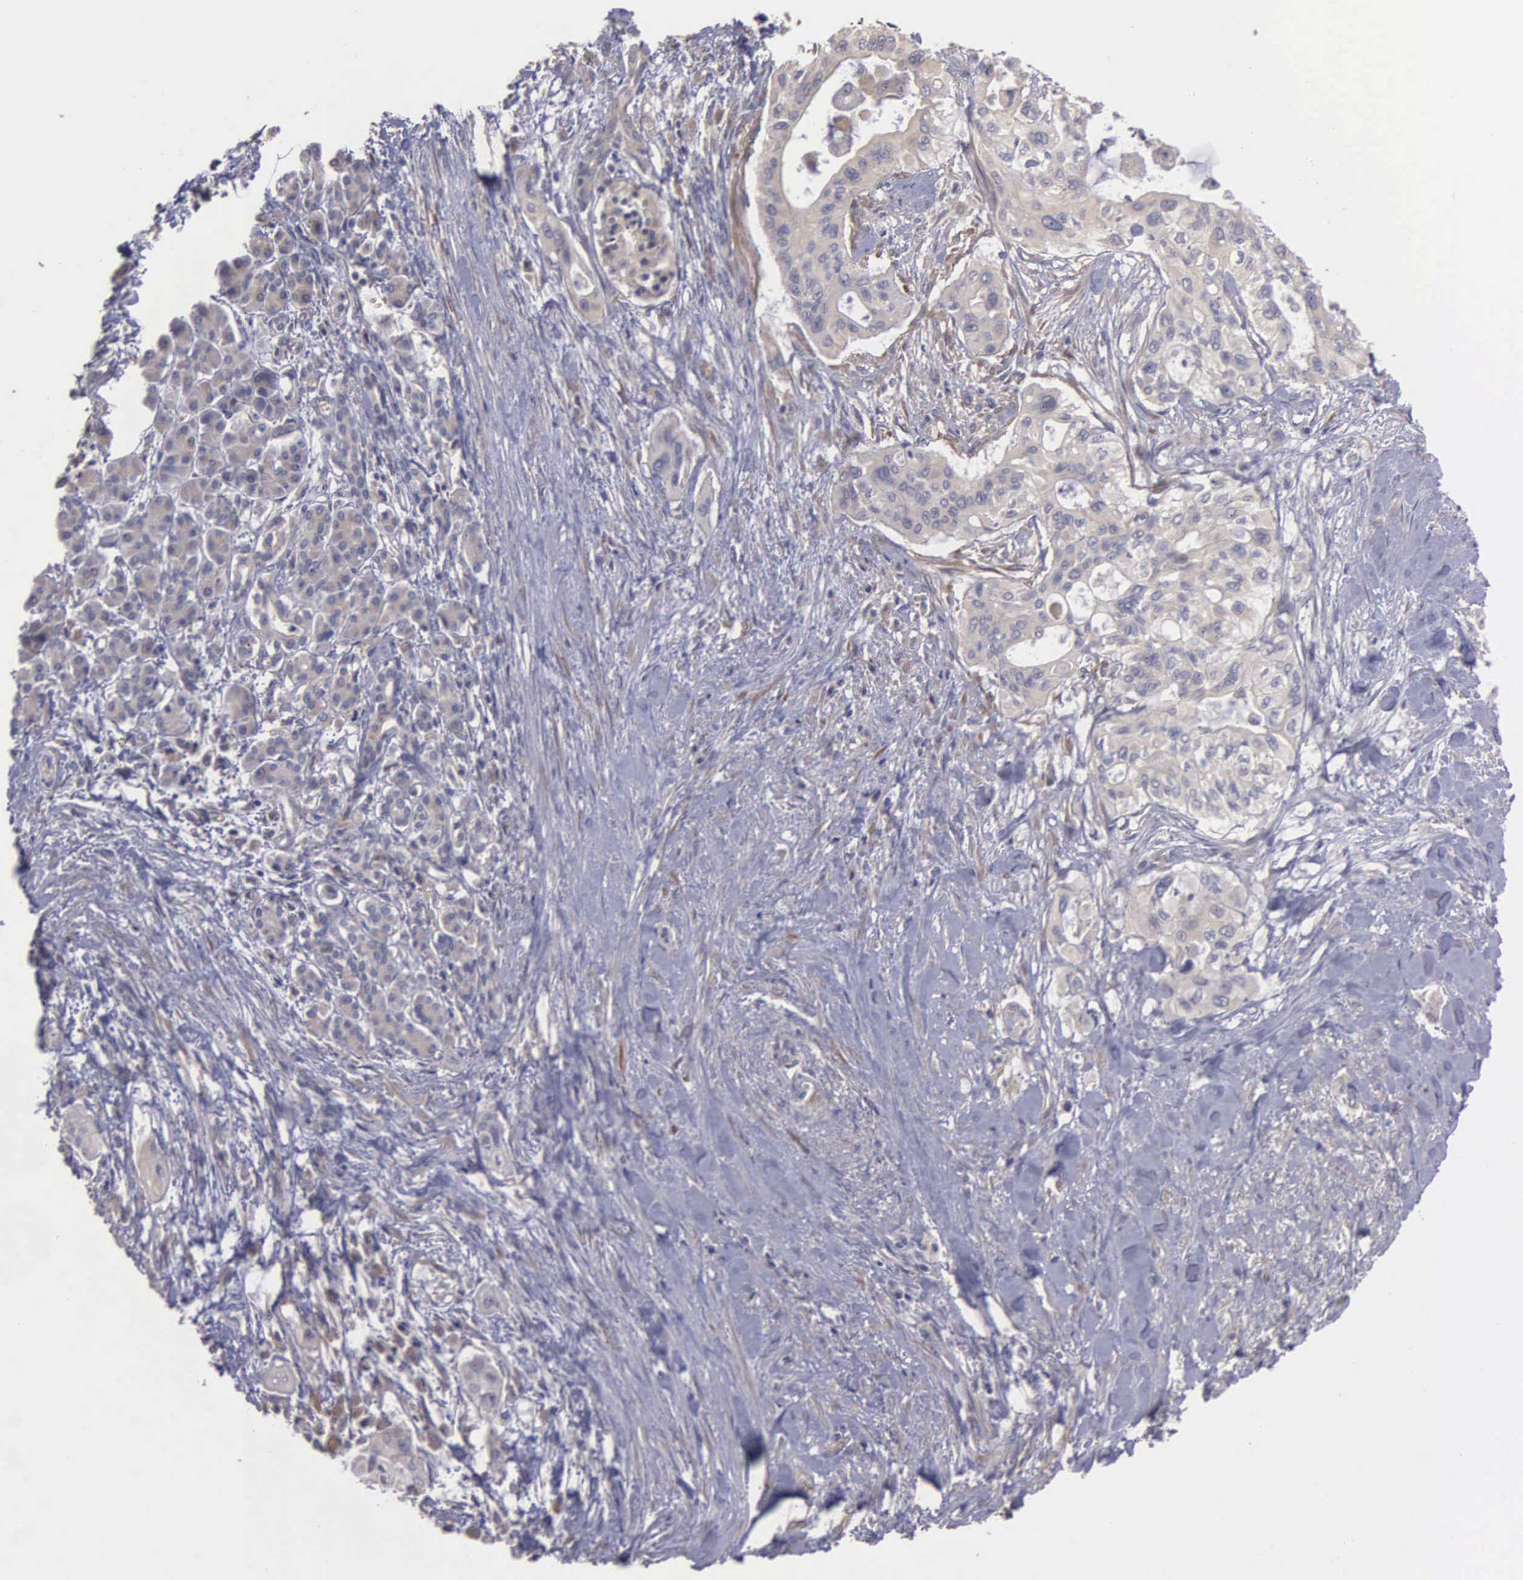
{"staining": {"intensity": "weak", "quantity": ">75%", "location": "cytoplasmic/membranous"}, "tissue": "pancreatic cancer", "cell_type": "Tumor cells", "image_type": "cancer", "snomed": [{"axis": "morphology", "description": "Adenocarcinoma, NOS"}, {"axis": "topography", "description": "Pancreas"}], "caption": "Immunohistochemistry of human pancreatic cancer (adenocarcinoma) displays low levels of weak cytoplasmic/membranous staining in about >75% of tumor cells.", "gene": "RTL10", "patient": {"sex": "male", "age": 77}}